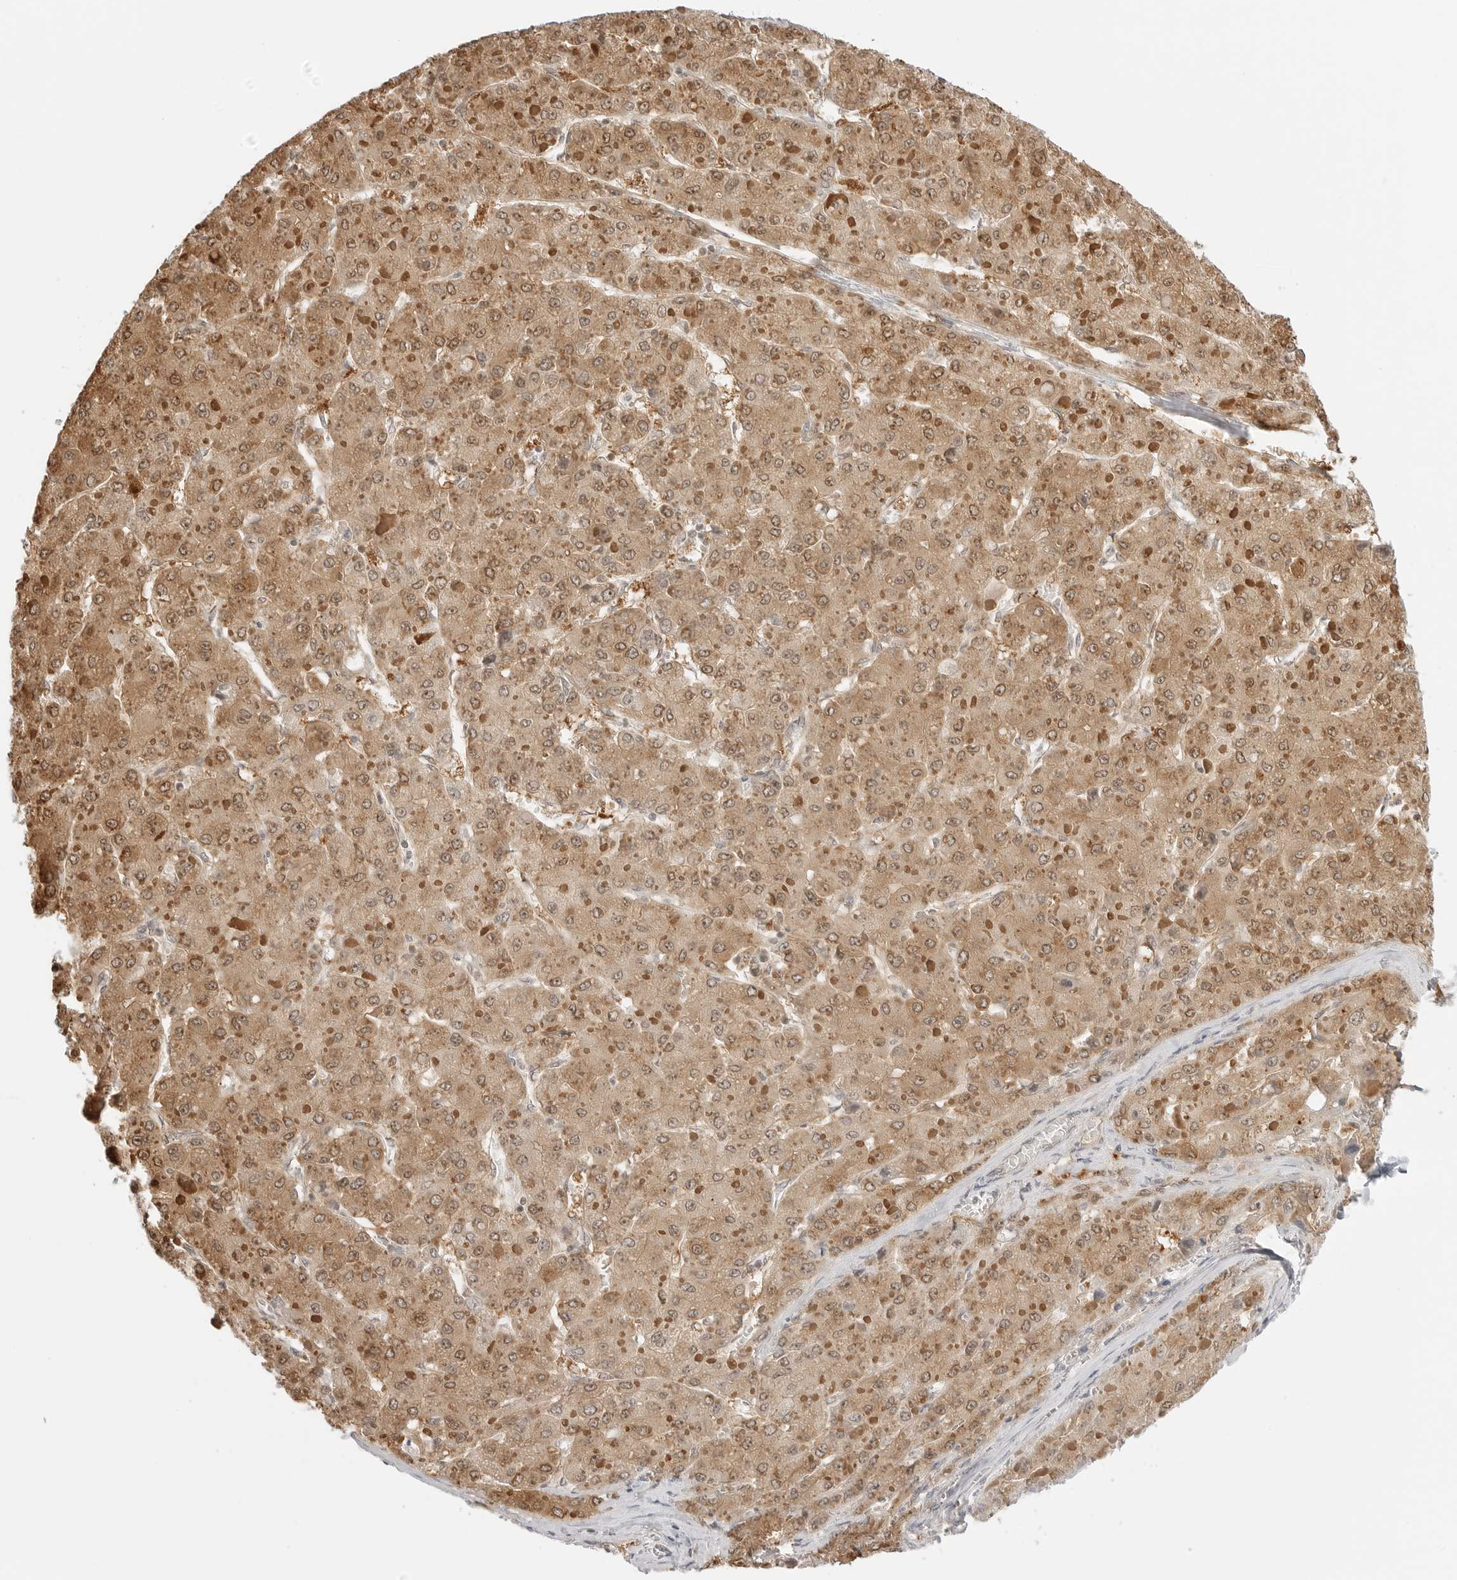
{"staining": {"intensity": "moderate", "quantity": ">75%", "location": "cytoplasmic/membranous,nuclear"}, "tissue": "liver cancer", "cell_type": "Tumor cells", "image_type": "cancer", "snomed": [{"axis": "morphology", "description": "Carcinoma, Hepatocellular, NOS"}, {"axis": "topography", "description": "Liver"}], "caption": "High-power microscopy captured an immunohistochemistry photomicrograph of liver cancer (hepatocellular carcinoma), revealing moderate cytoplasmic/membranous and nuclear positivity in approximately >75% of tumor cells.", "gene": "NUDC", "patient": {"sex": "female", "age": 73}}